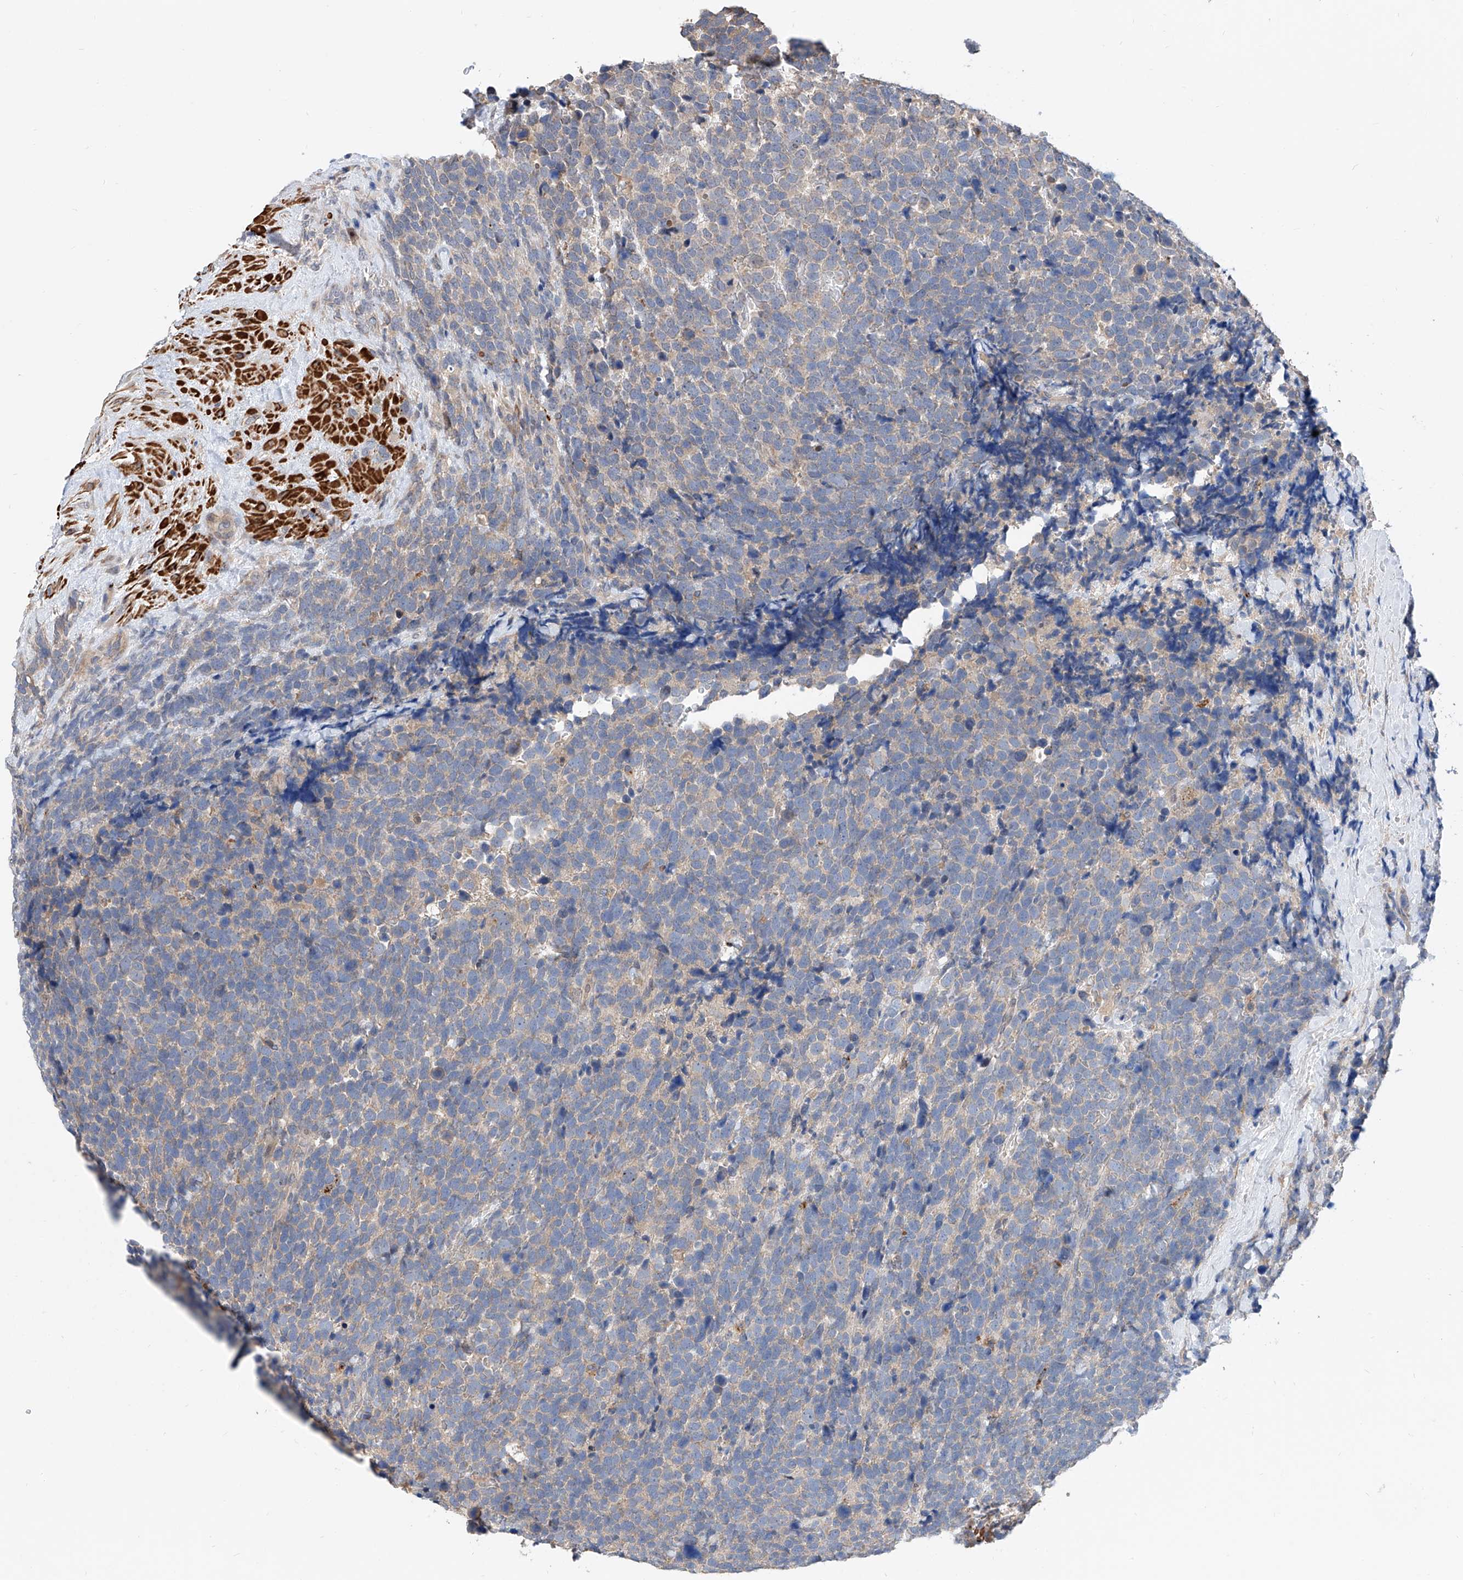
{"staining": {"intensity": "negative", "quantity": "none", "location": "none"}, "tissue": "urothelial cancer", "cell_type": "Tumor cells", "image_type": "cancer", "snomed": [{"axis": "morphology", "description": "Urothelial carcinoma, High grade"}, {"axis": "topography", "description": "Urinary bladder"}], "caption": "A micrograph of urothelial carcinoma (high-grade) stained for a protein exhibits no brown staining in tumor cells.", "gene": "MAGEE2", "patient": {"sex": "female", "age": 82}}